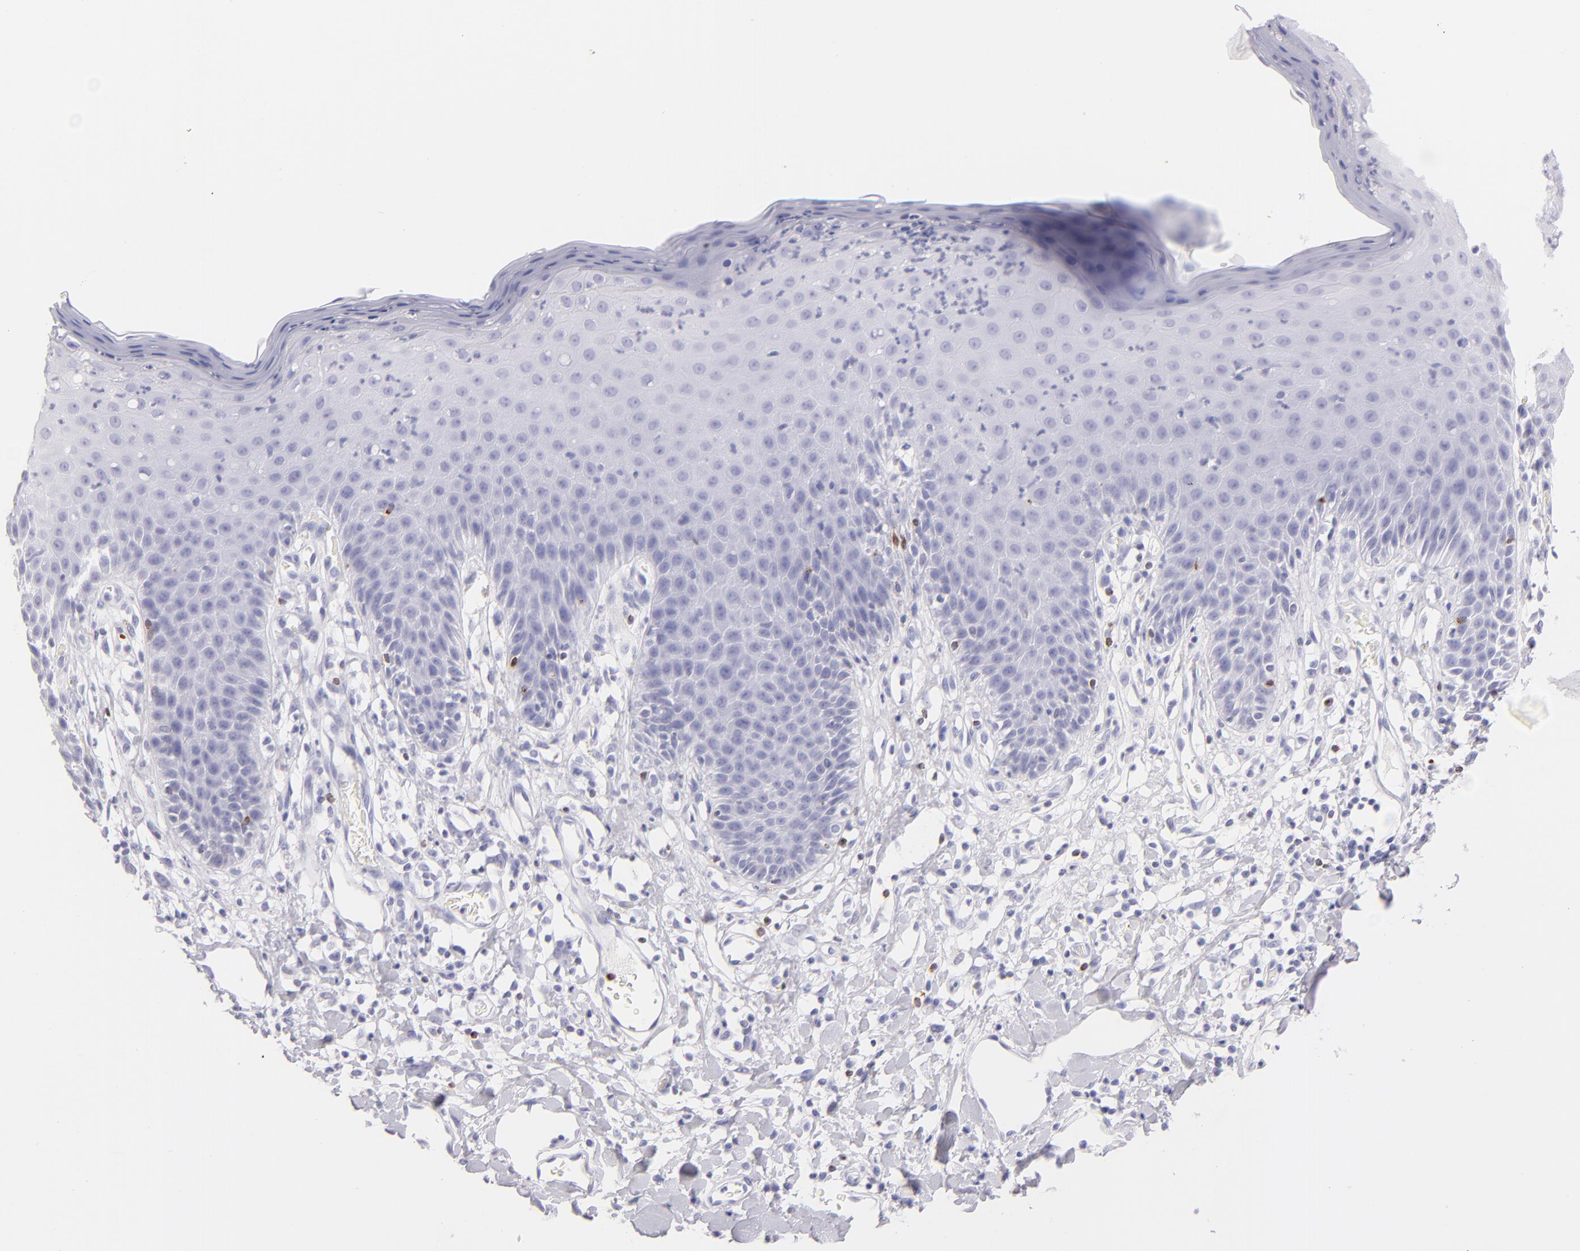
{"staining": {"intensity": "negative", "quantity": "none", "location": "none"}, "tissue": "skin", "cell_type": "Epidermal cells", "image_type": "normal", "snomed": [{"axis": "morphology", "description": "Normal tissue, NOS"}, {"axis": "topography", "description": "Vulva"}, {"axis": "topography", "description": "Peripheral nerve tissue"}], "caption": "Immunohistochemistry (IHC) of benign human skin demonstrates no positivity in epidermal cells.", "gene": "PRF1", "patient": {"sex": "female", "age": 68}}